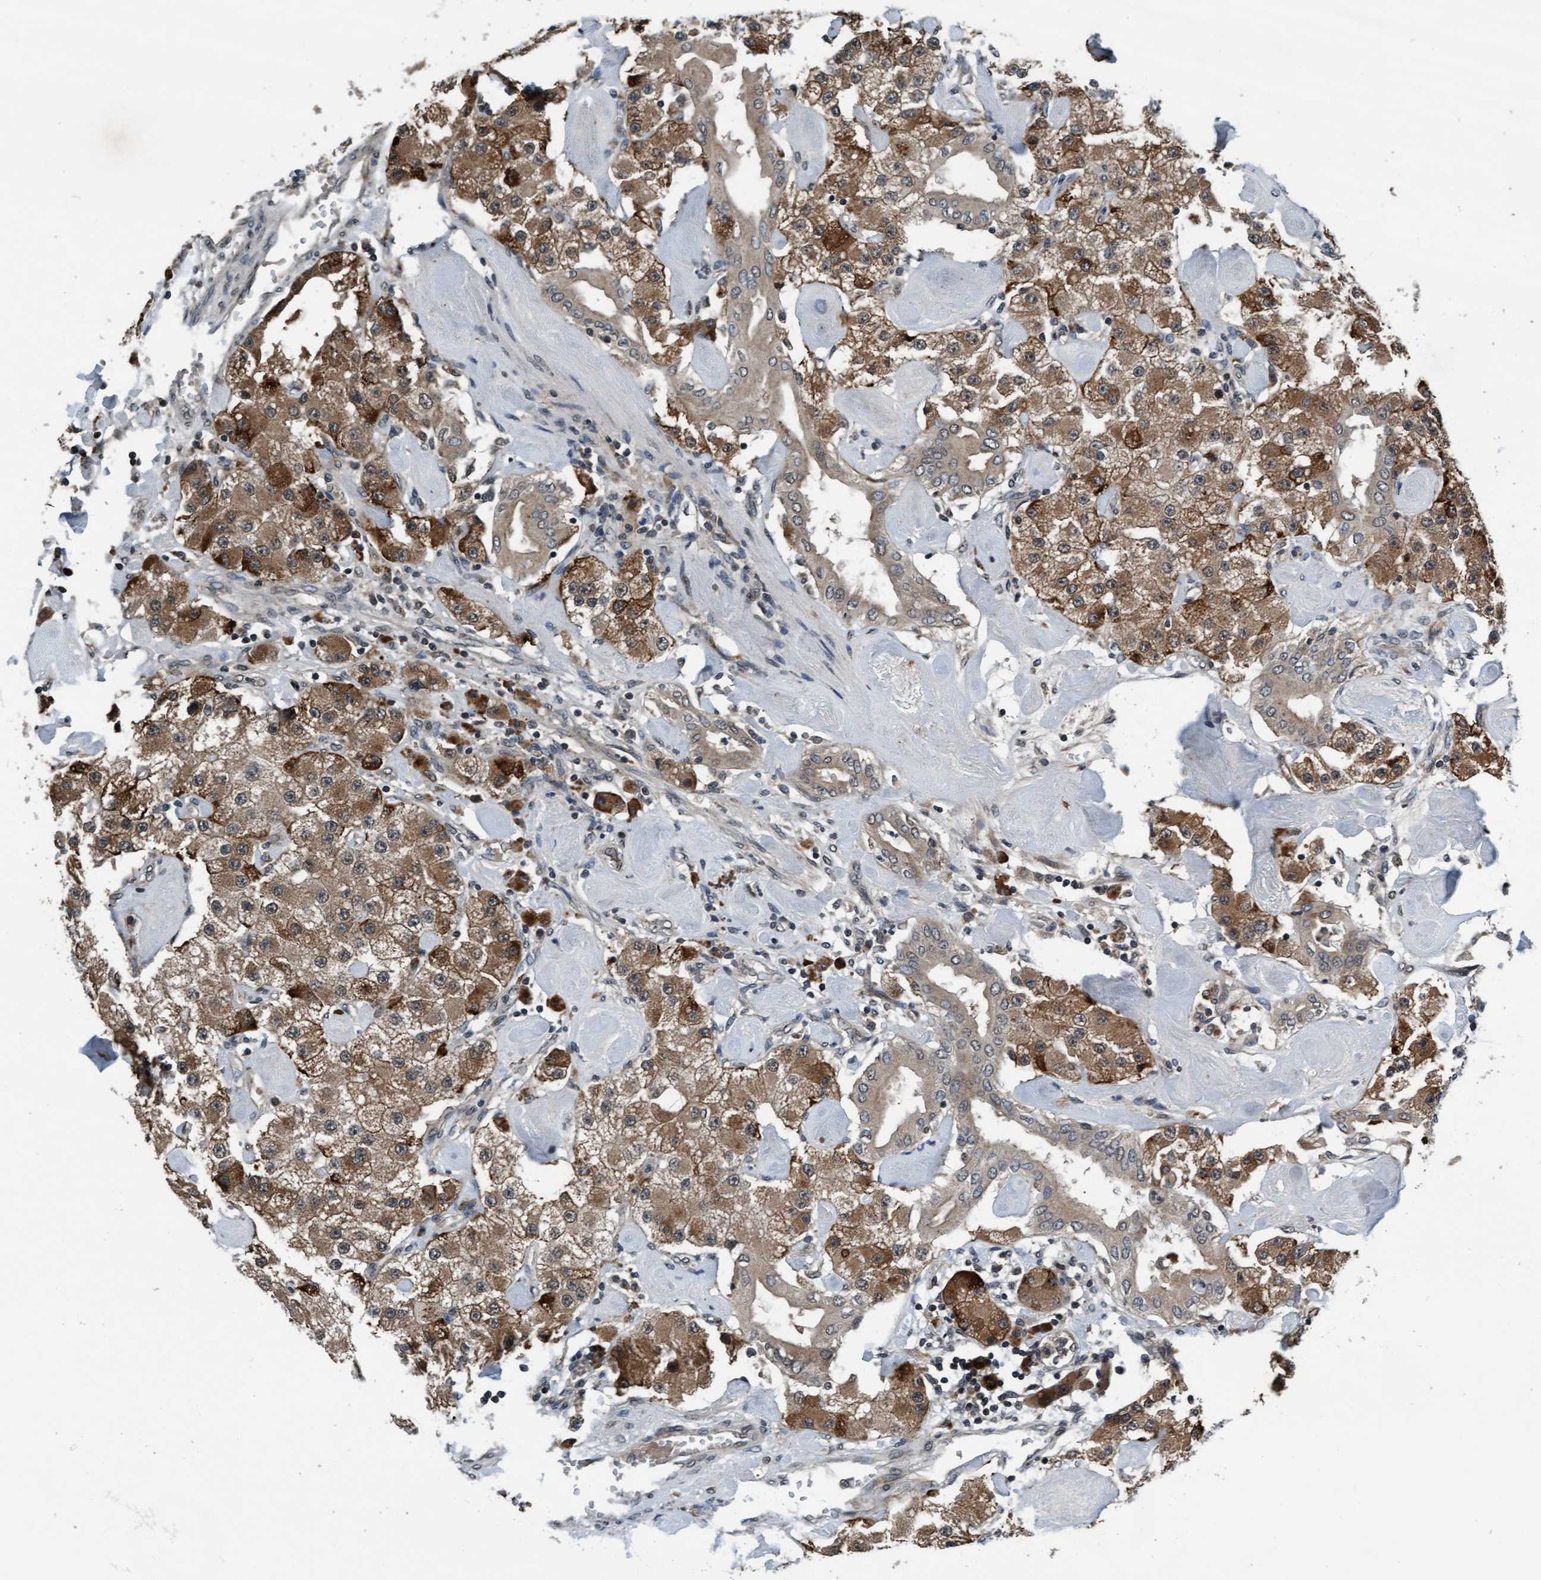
{"staining": {"intensity": "moderate", "quantity": ">75%", "location": "cytoplasmic/membranous"}, "tissue": "carcinoid", "cell_type": "Tumor cells", "image_type": "cancer", "snomed": [{"axis": "morphology", "description": "Carcinoid, malignant, NOS"}, {"axis": "topography", "description": "Pancreas"}], "caption": "High-power microscopy captured an IHC image of carcinoid, revealing moderate cytoplasmic/membranous staining in approximately >75% of tumor cells. Nuclei are stained in blue.", "gene": "WASF1", "patient": {"sex": "male", "age": 41}}